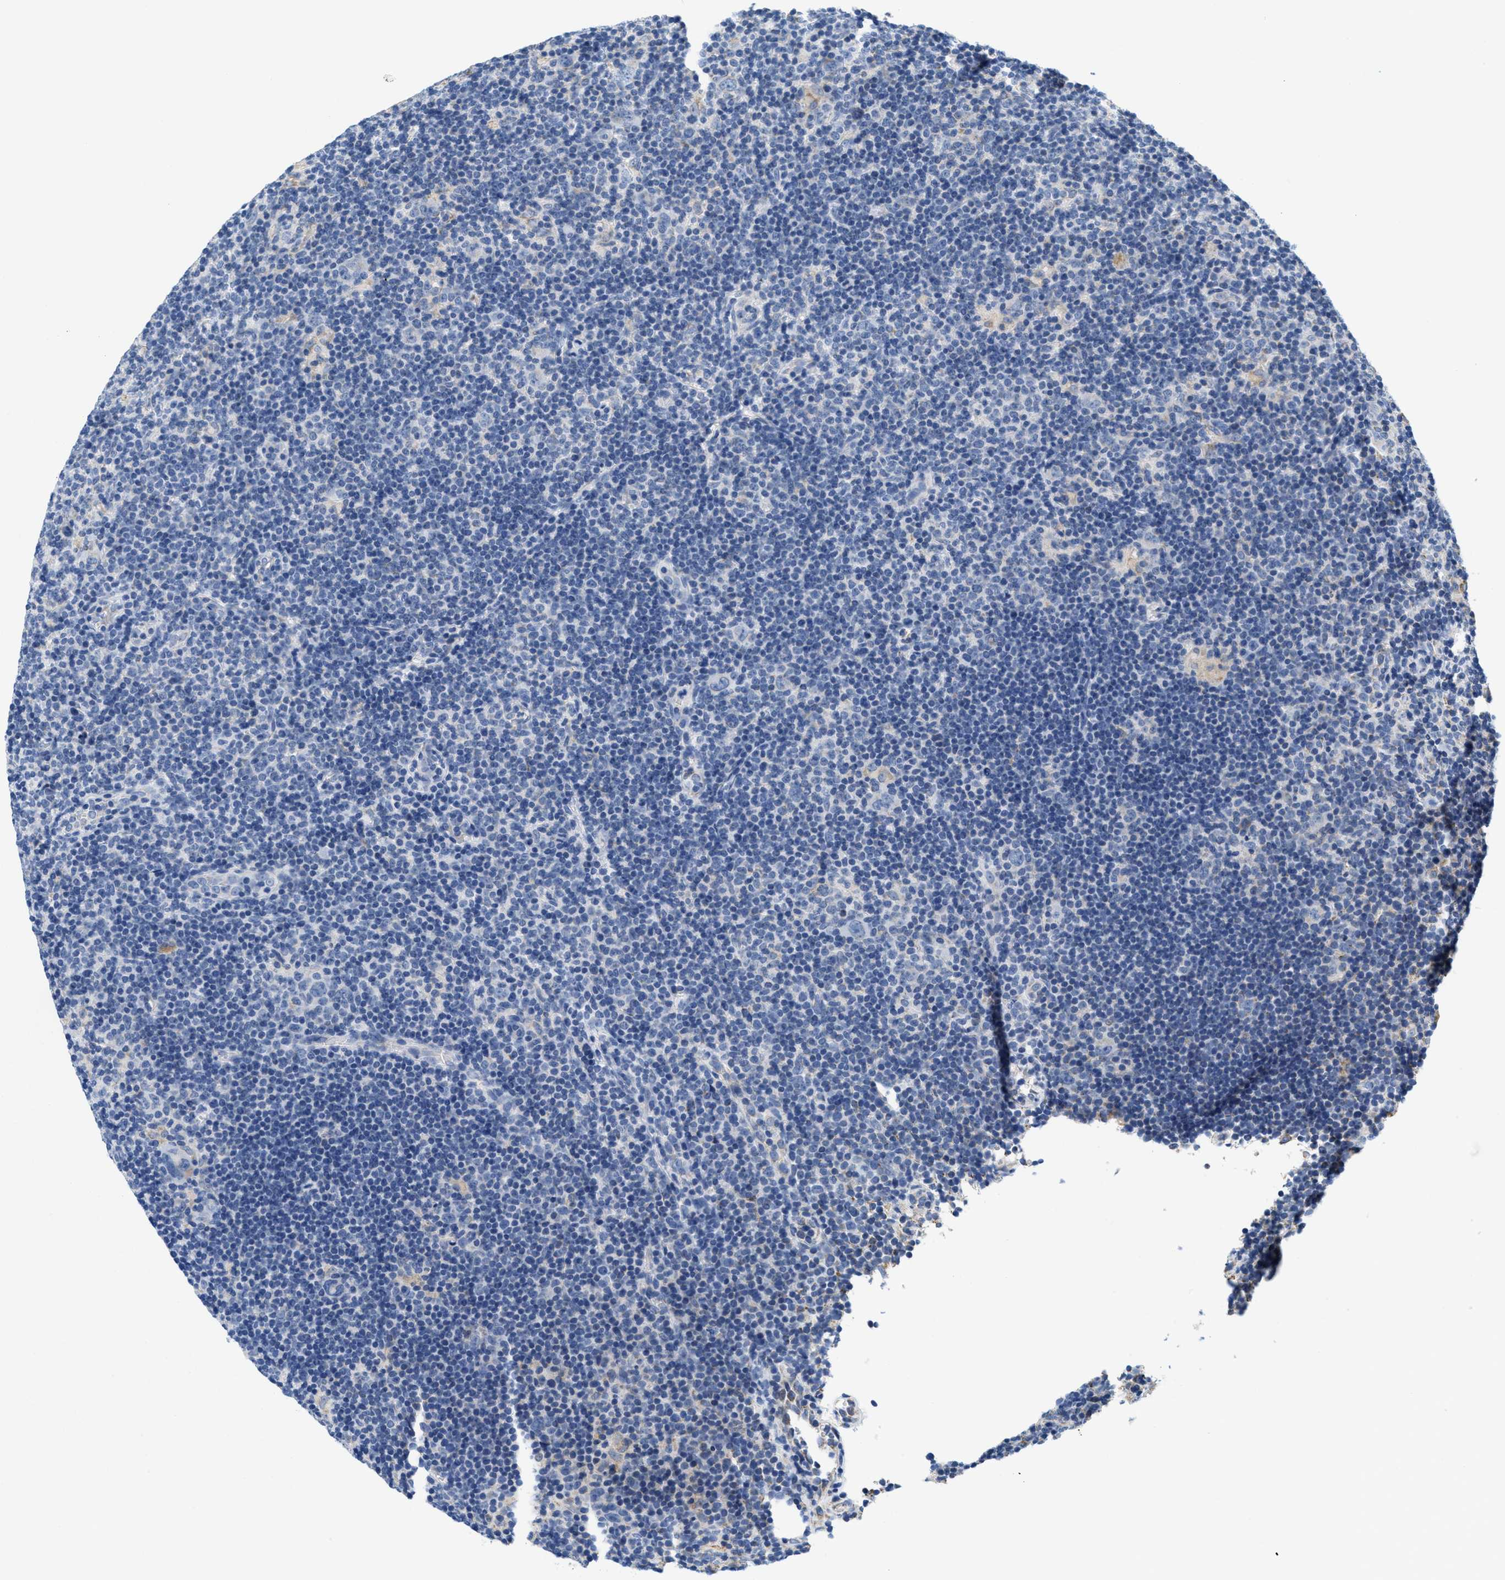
{"staining": {"intensity": "negative", "quantity": "none", "location": "none"}, "tissue": "lymphoma", "cell_type": "Tumor cells", "image_type": "cancer", "snomed": [{"axis": "morphology", "description": "Hodgkin's disease, NOS"}, {"axis": "topography", "description": "Lymph node"}], "caption": "Immunohistochemical staining of human lymphoma exhibits no significant positivity in tumor cells.", "gene": "KCNJ5", "patient": {"sex": "female", "age": 57}}